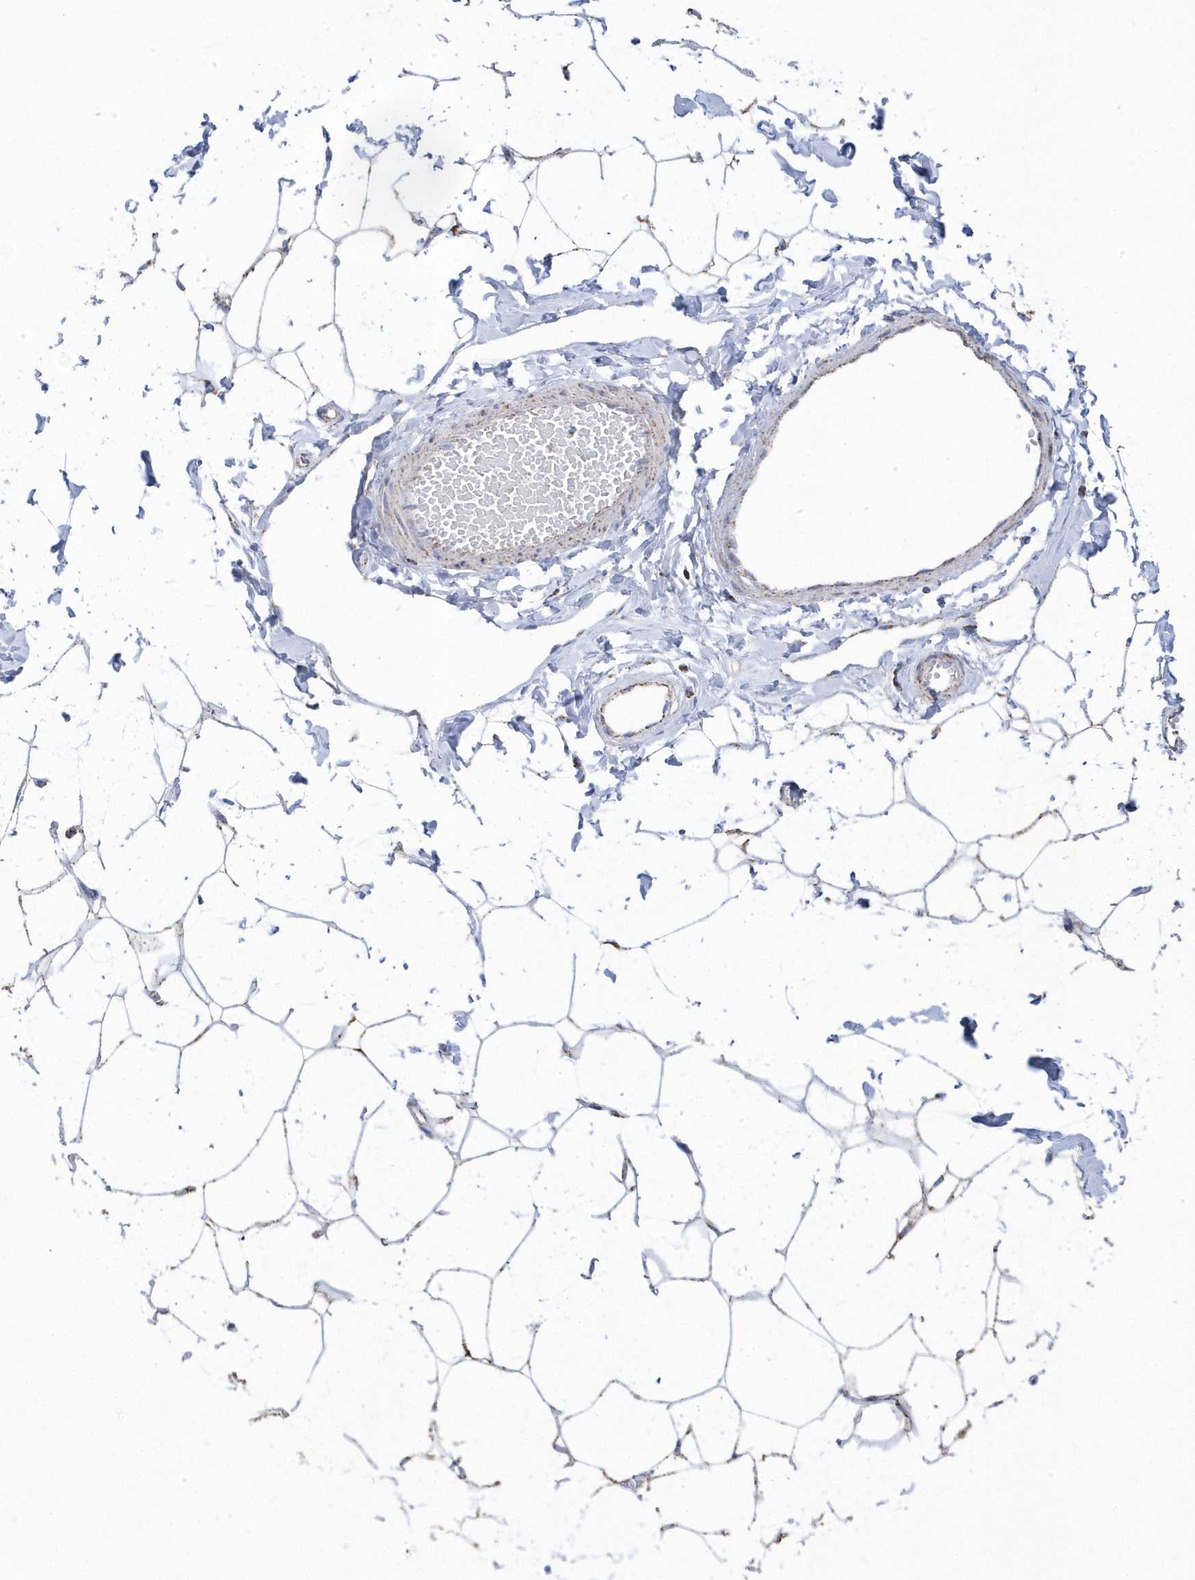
{"staining": {"intensity": "moderate", "quantity": "25%-75%", "location": "cytoplasmic/membranous"}, "tissue": "breast", "cell_type": "Adipocytes", "image_type": "normal", "snomed": [{"axis": "morphology", "description": "Normal tissue, NOS"}, {"axis": "topography", "description": "Breast"}], "caption": "Immunohistochemistry (IHC) (DAB (3,3'-diaminobenzidine)) staining of benign human breast reveals moderate cytoplasmic/membranous protein staining in approximately 25%-75% of adipocytes. (DAB IHC with brightfield microscopy, high magnification).", "gene": "GTPBP8", "patient": {"sex": "female", "age": 26}}